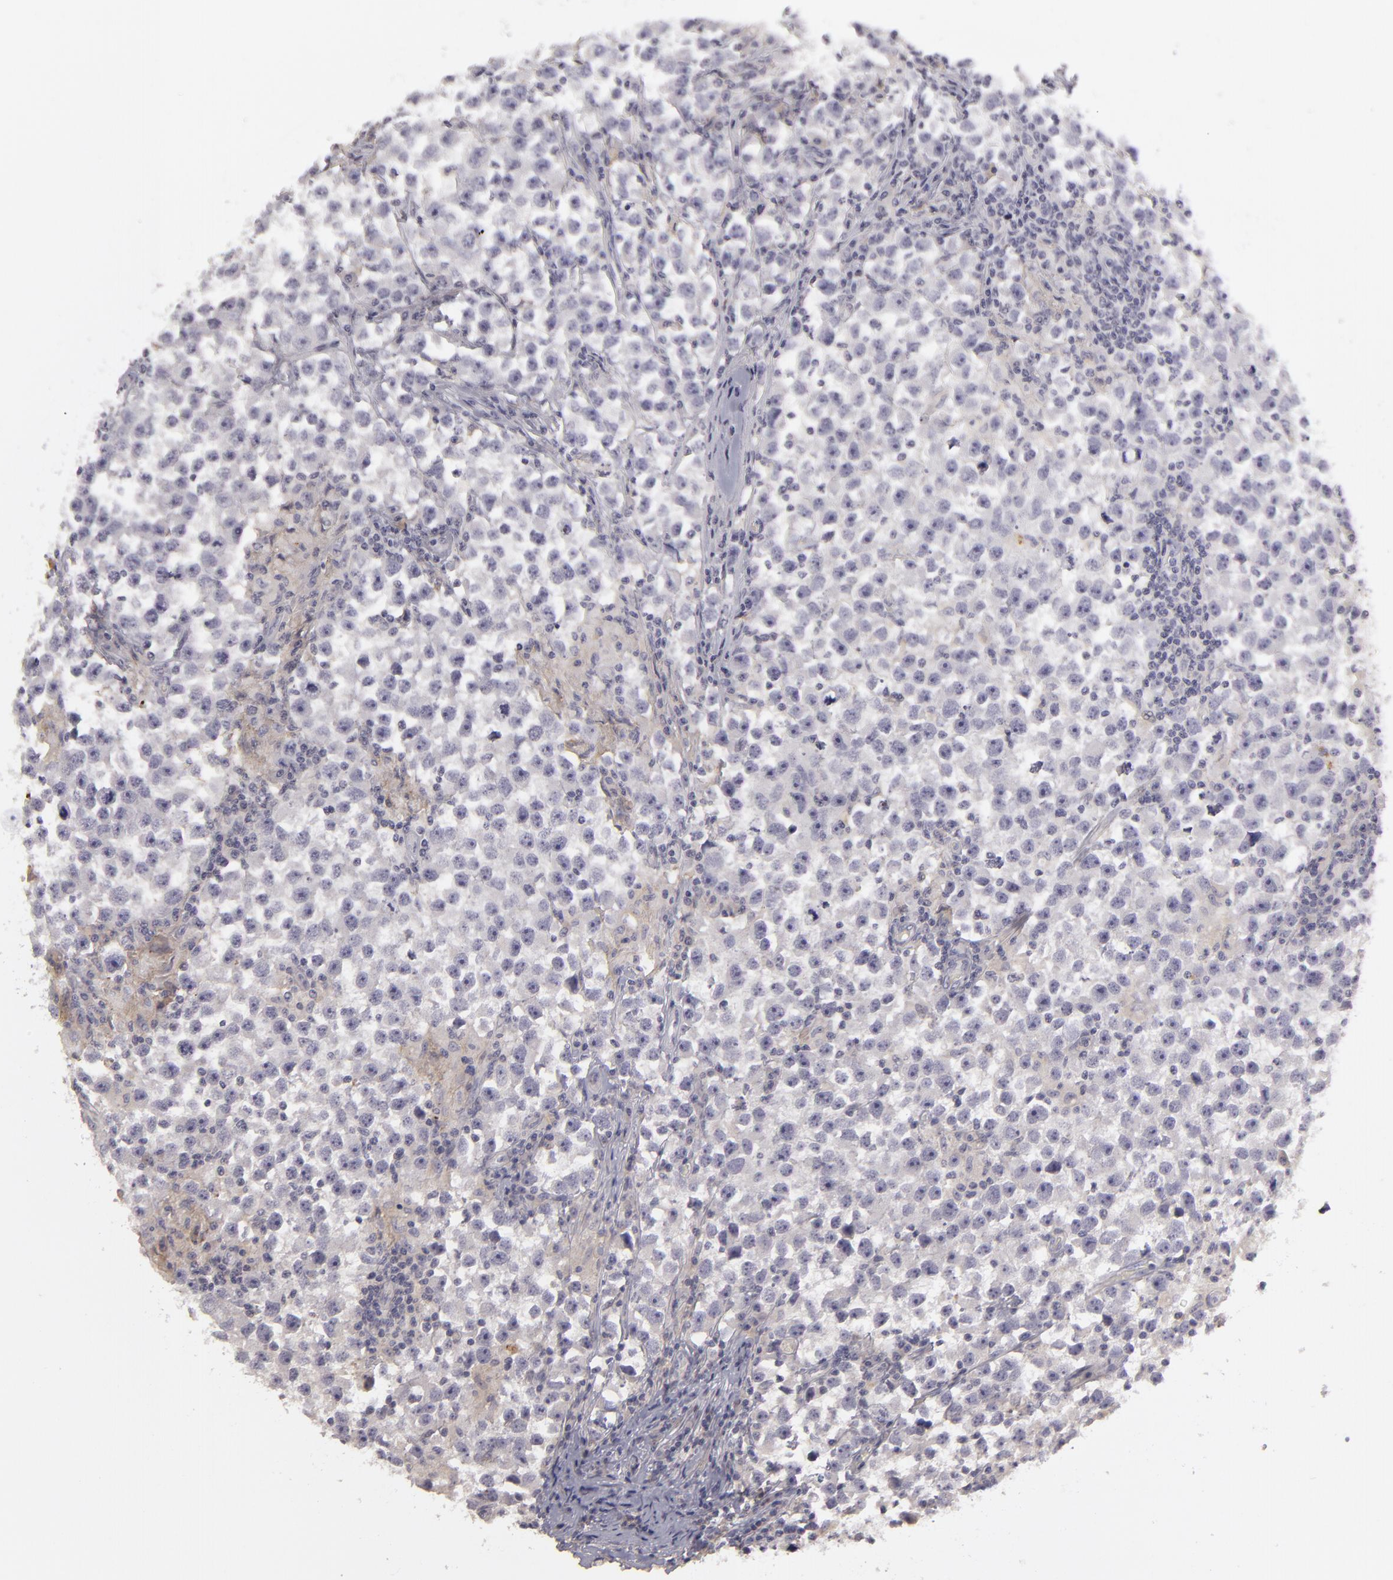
{"staining": {"intensity": "negative", "quantity": "none", "location": "none"}, "tissue": "testis cancer", "cell_type": "Tumor cells", "image_type": "cancer", "snomed": [{"axis": "morphology", "description": "Seminoma, NOS"}, {"axis": "topography", "description": "Testis"}], "caption": "This is a photomicrograph of IHC staining of seminoma (testis), which shows no positivity in tumor cells. (Stains: DAB immunohistochemistry (IHC) with hematoxylin counter stain, Microscopy: brightfield microscopy at high magnification).", "gene": "EFS", "patient": {"sex": "male", "age": 33}}